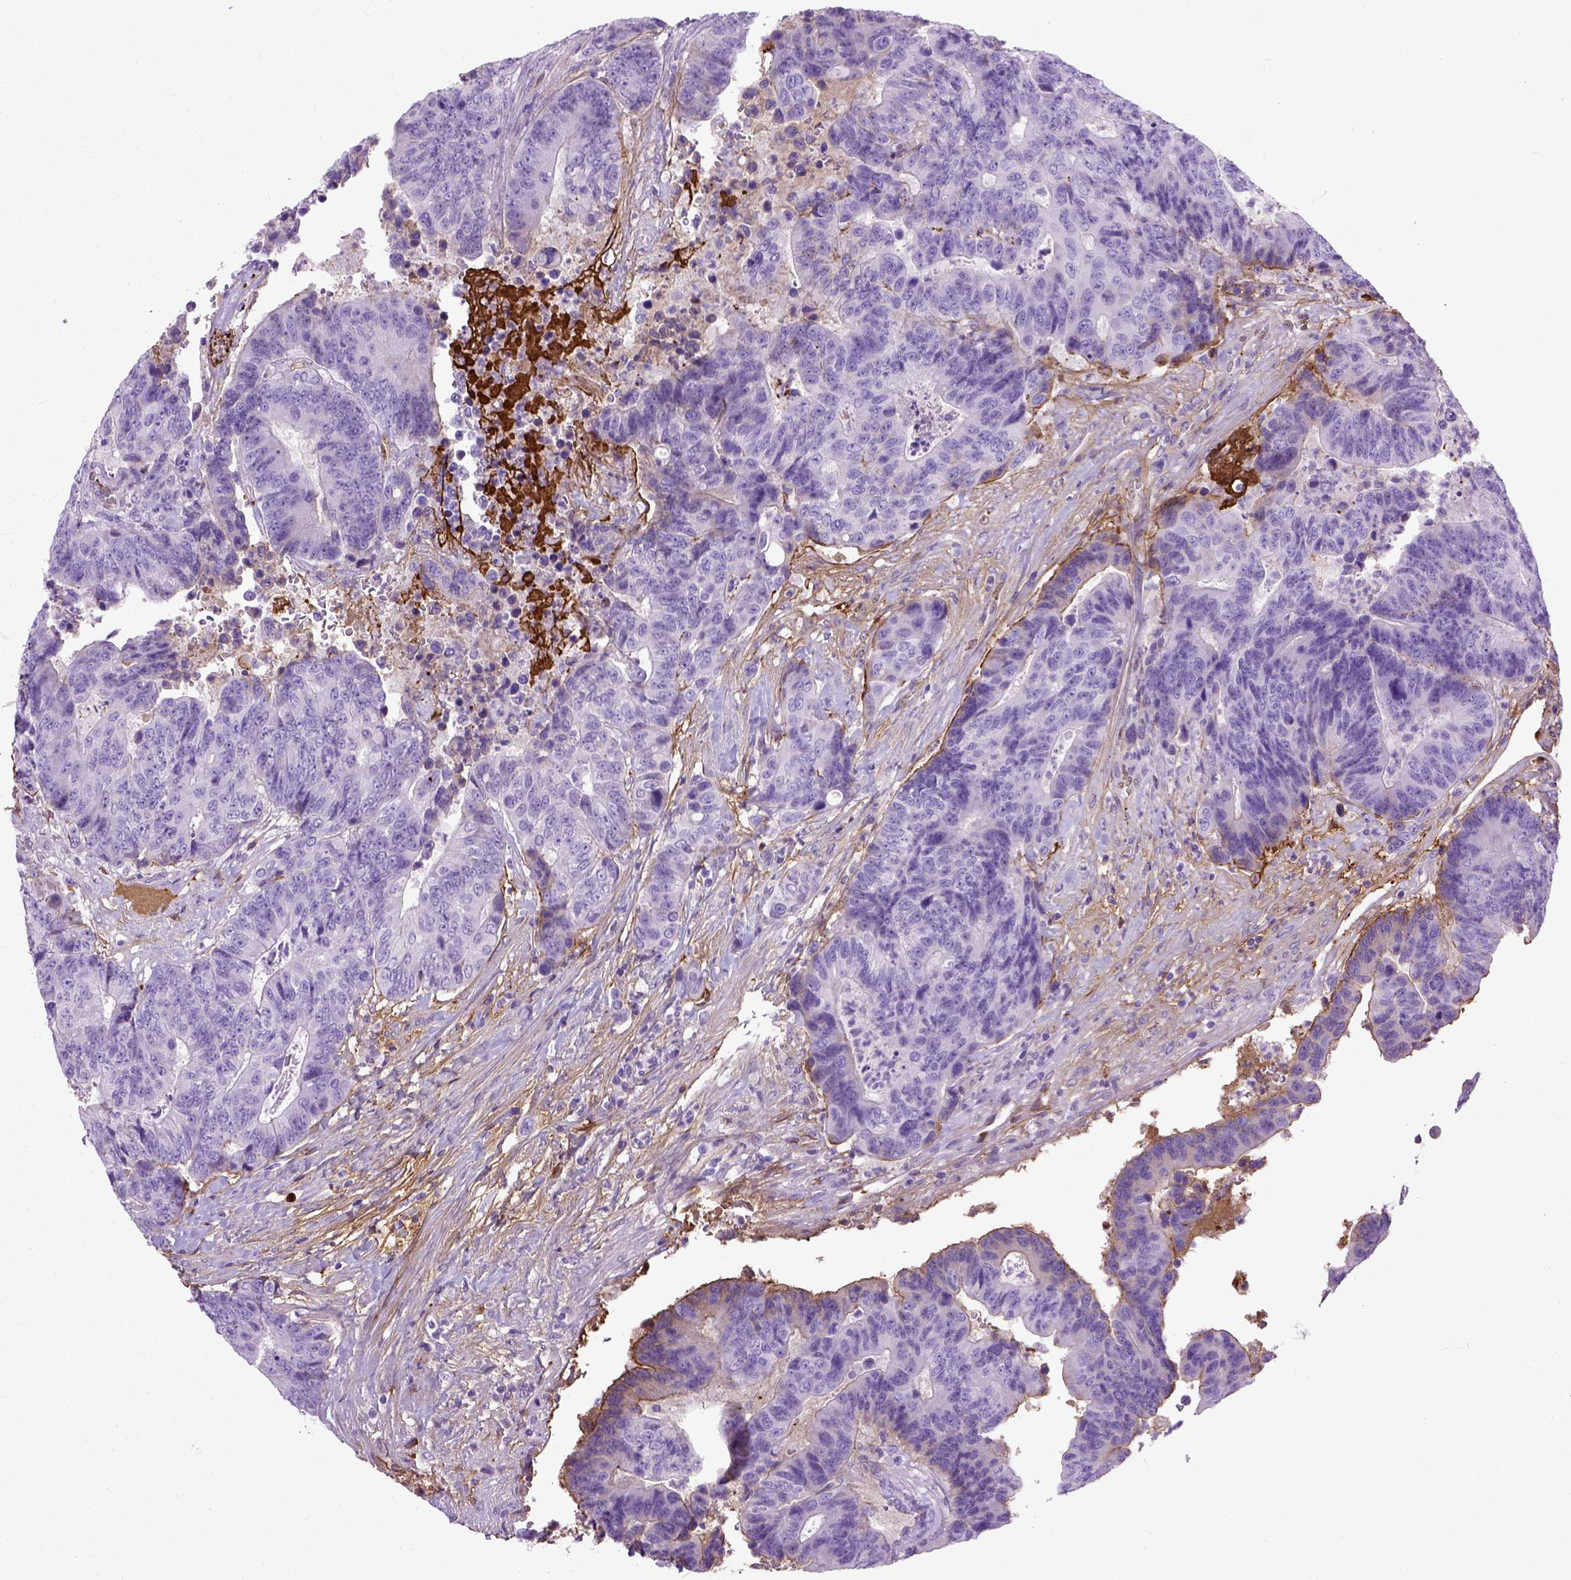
{"staining": {"intensity": "negative", "quantity": "none", "location": "none"}, "tissue": "colorectal cancer", "cell_type": "Tumor cells", "image_type": "cancer", "snomed": [{"axis": "morphology", "description": "Adenocarcinoma, NOS"}, {"axis": "topography", "description": "Colon"}], "caption": "Immunohistochemistry histopathology image of human colorectal cancer stained for a protein (brown), which displays no staining in tumor cells.", "gene": "ADAMTS8", "patient": {"sex": "female", "age": 48}}